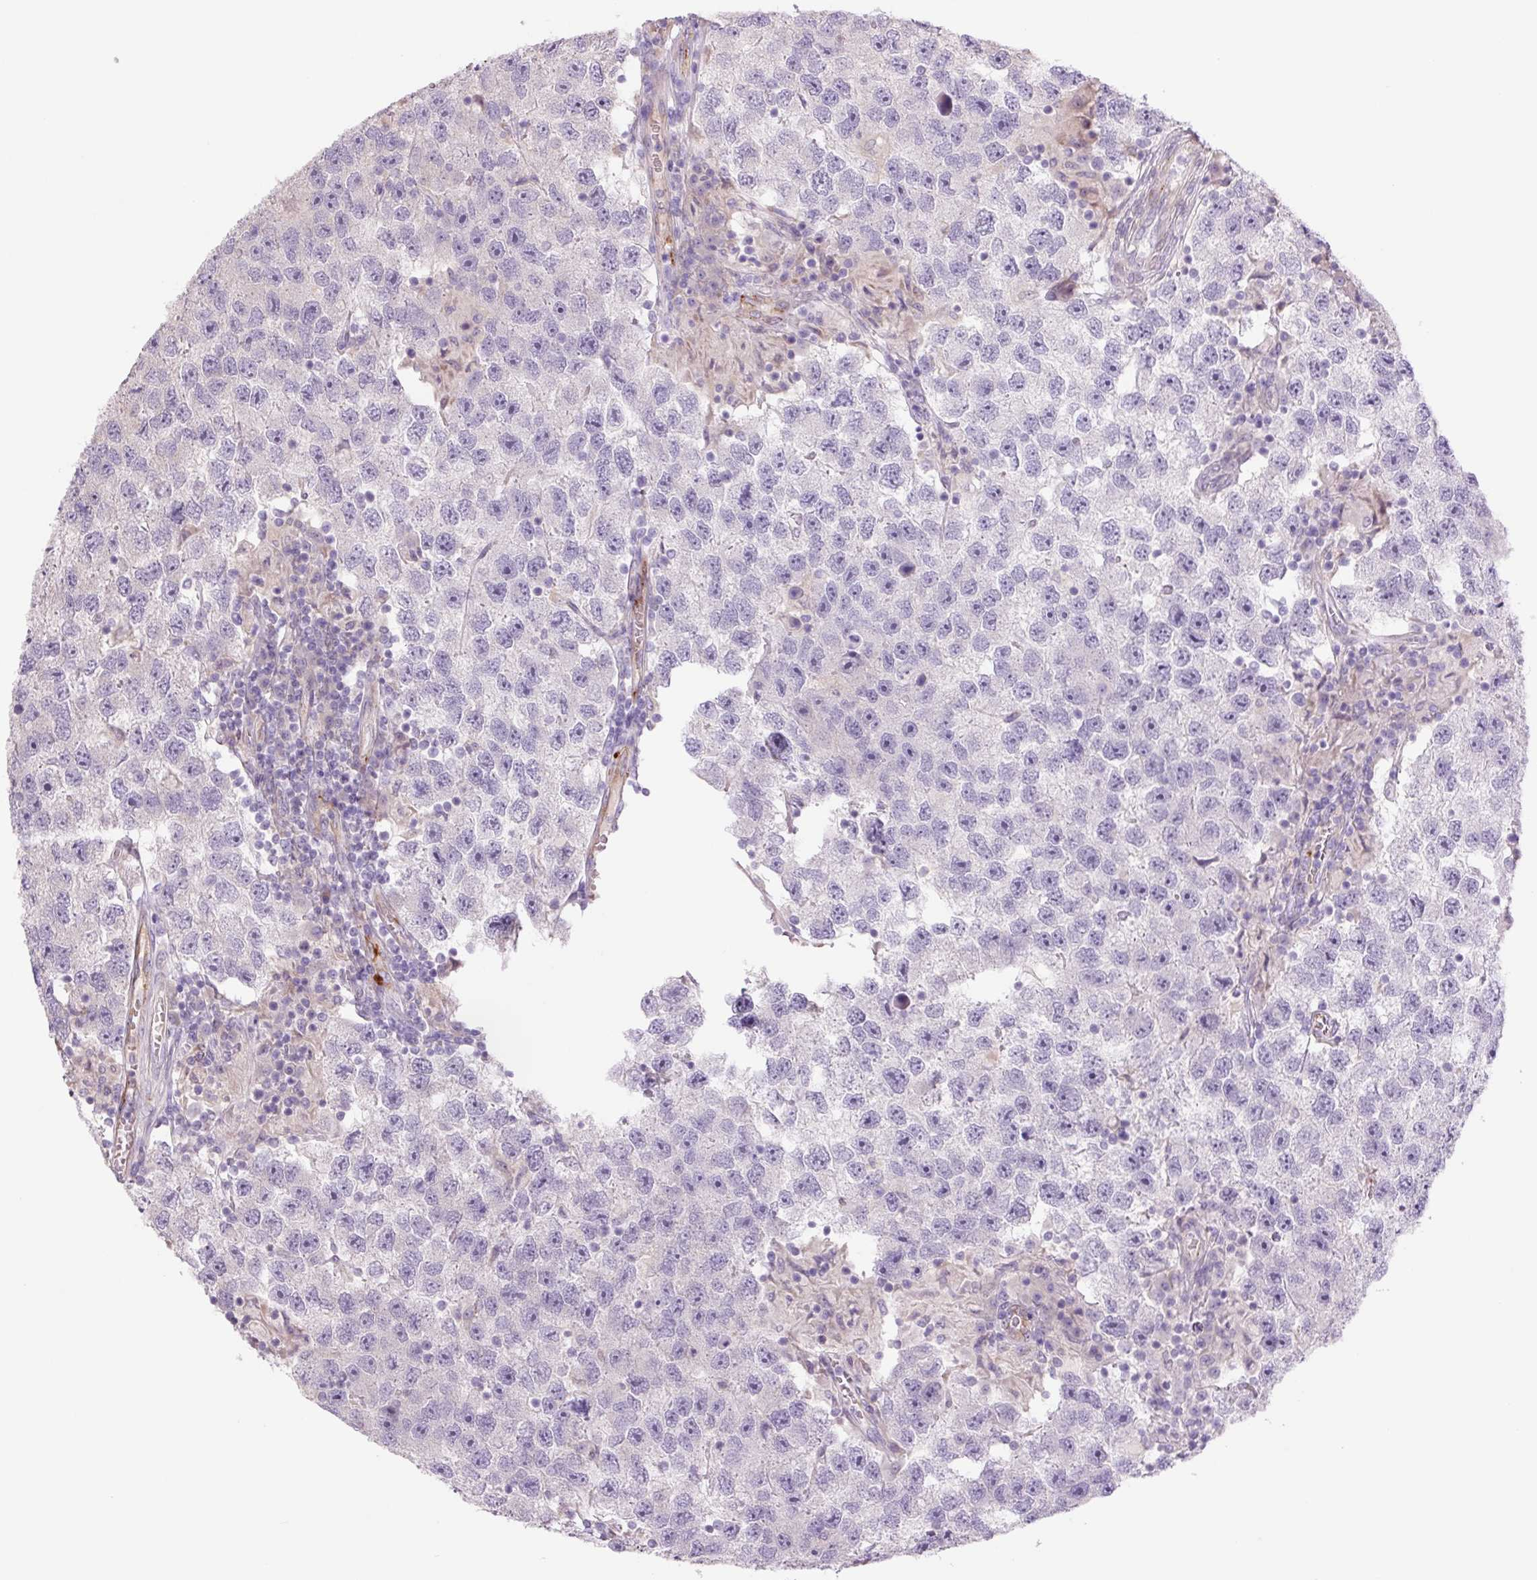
{"staining": {"intensity": "negative", "quantity": "none", "location": "none"}, "tissue": "testis cancer", "cell_type": "Tumor cells", "image_type": "cancer", "snomed": [{"axis": "morphology", "description": "Seminoma, NOS"}, {"axis": "topography", "description": "Testis"}], "caption": "DAB immunohistochemical staining of testis cancer (seminoma) shows no significant staining in tumor cells.", "gene": "PLA2G4A", "patient": {"sex": "male", "age": 26}}